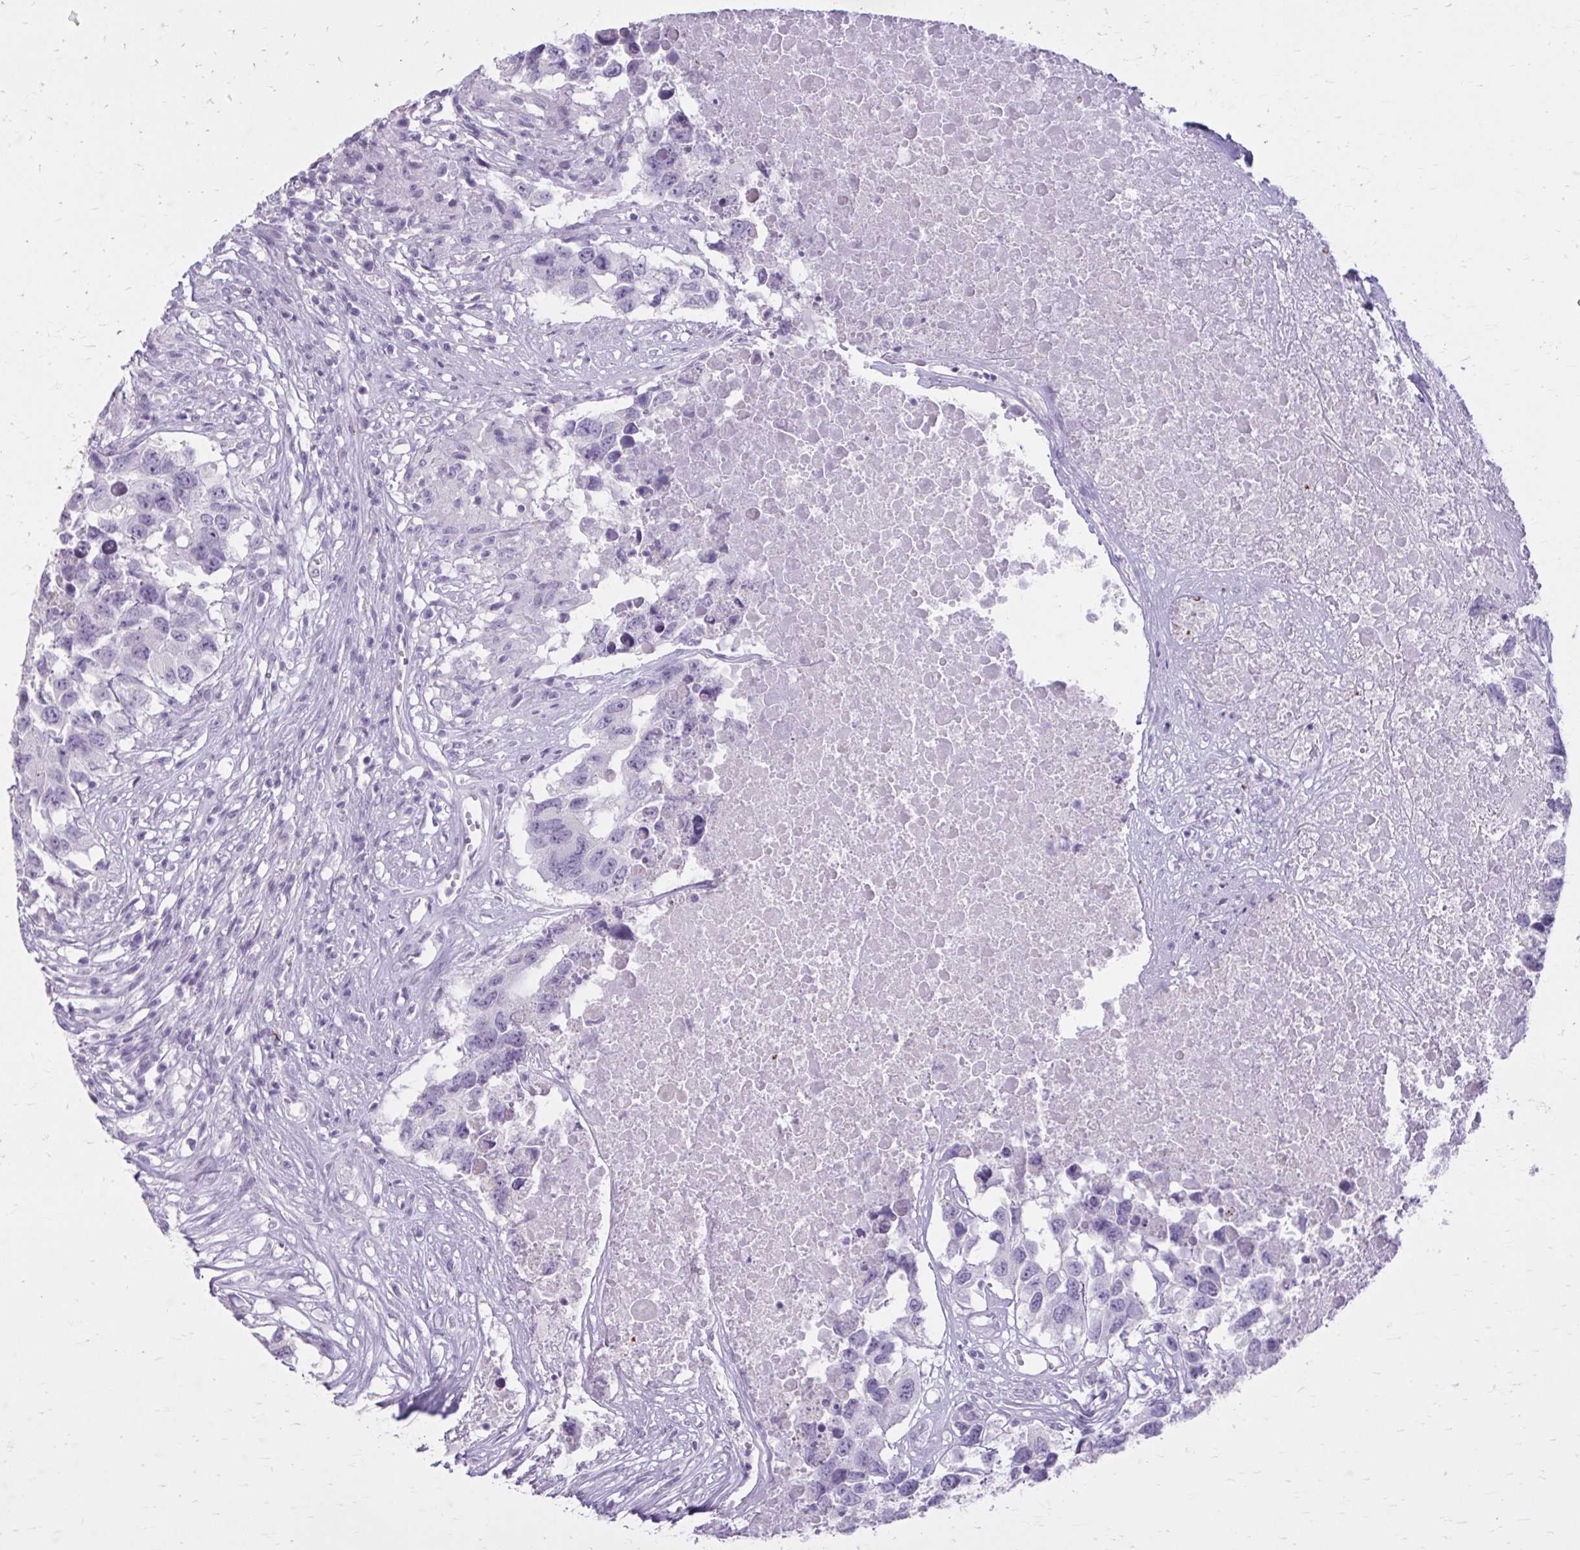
{"staining": {"intensity": "negative", "quantity": "none", "location": "none"}, "tissue": "testis cancer", "cell_type": "Tumor cells", "image_type": "cancer", "snomed": [{"axis": "morphology", "description": "Carcinoma, Embryonal, NOS"}, {"axis": "topography", "description": "Testis"}], "caption": "Tumor cells show no significant protein positivity in testis embryonal carcinoma.", "gene": "OR4B1", "patient": {"sex": "male", "age": 83}}